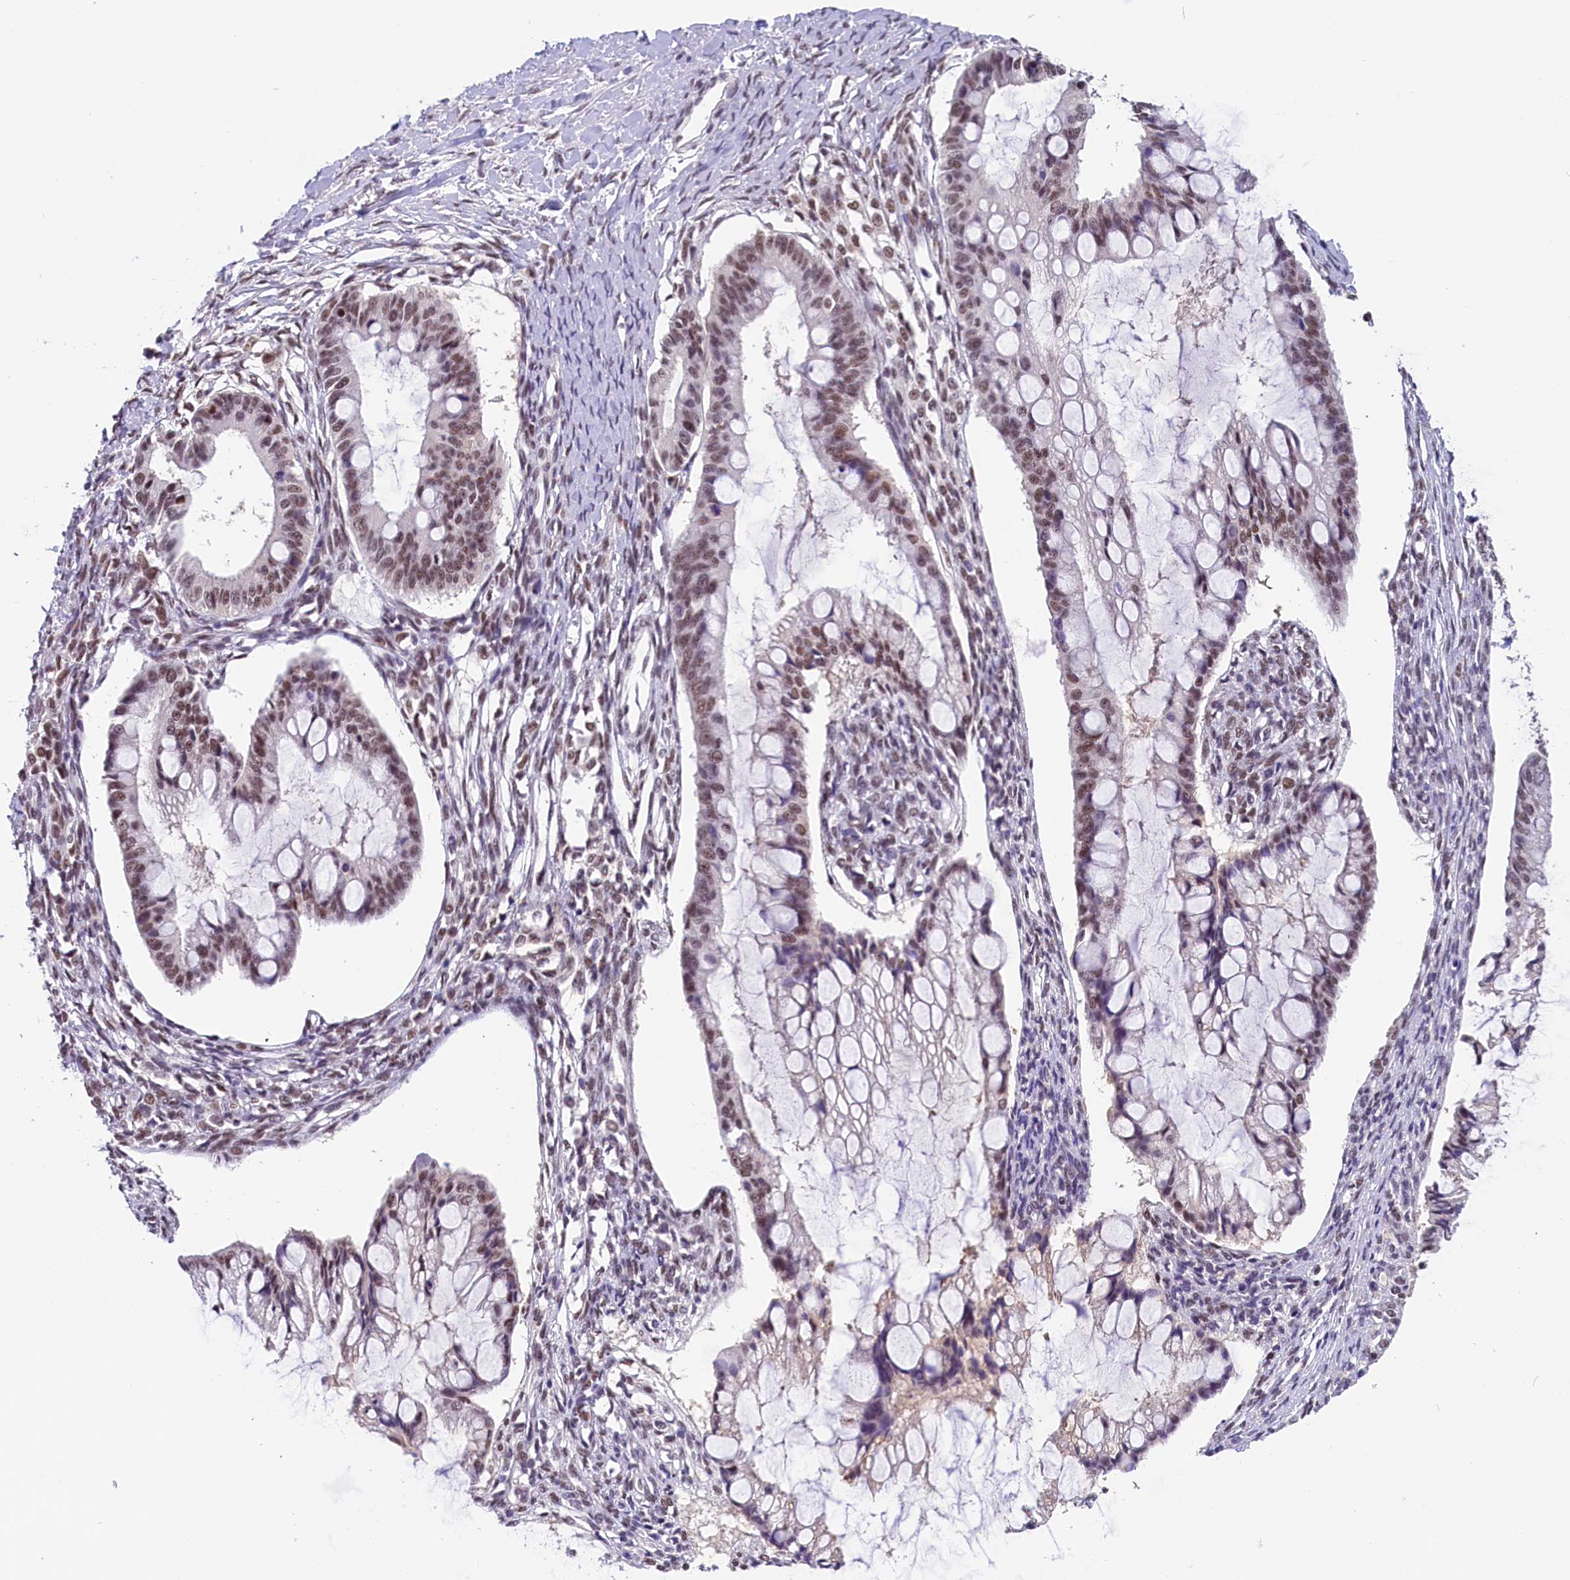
{"staining": {"intensity": "moderate", "quantity": ">75%", "location": "nuclear"}, "tissue": "ovarian cancer", "cell_type": "Tumor cells", "image_type": "cancer", "snomed": [{"axis": "morphology", "description": "Cystadenocarcinoma, mucinous, NOS"}, {"axis": "topography", "description": "Ovary"}], "caption": "Immunohistochemistry photomicrograph of ovarian mucinous cystadenocarcinoma stained for a protein (brown), which displays medium levels of moderate nuclear expression in about >75% of tumor cells.", "gene": "ZC3H4", "patient": {"sex": "female", "age": 73}}